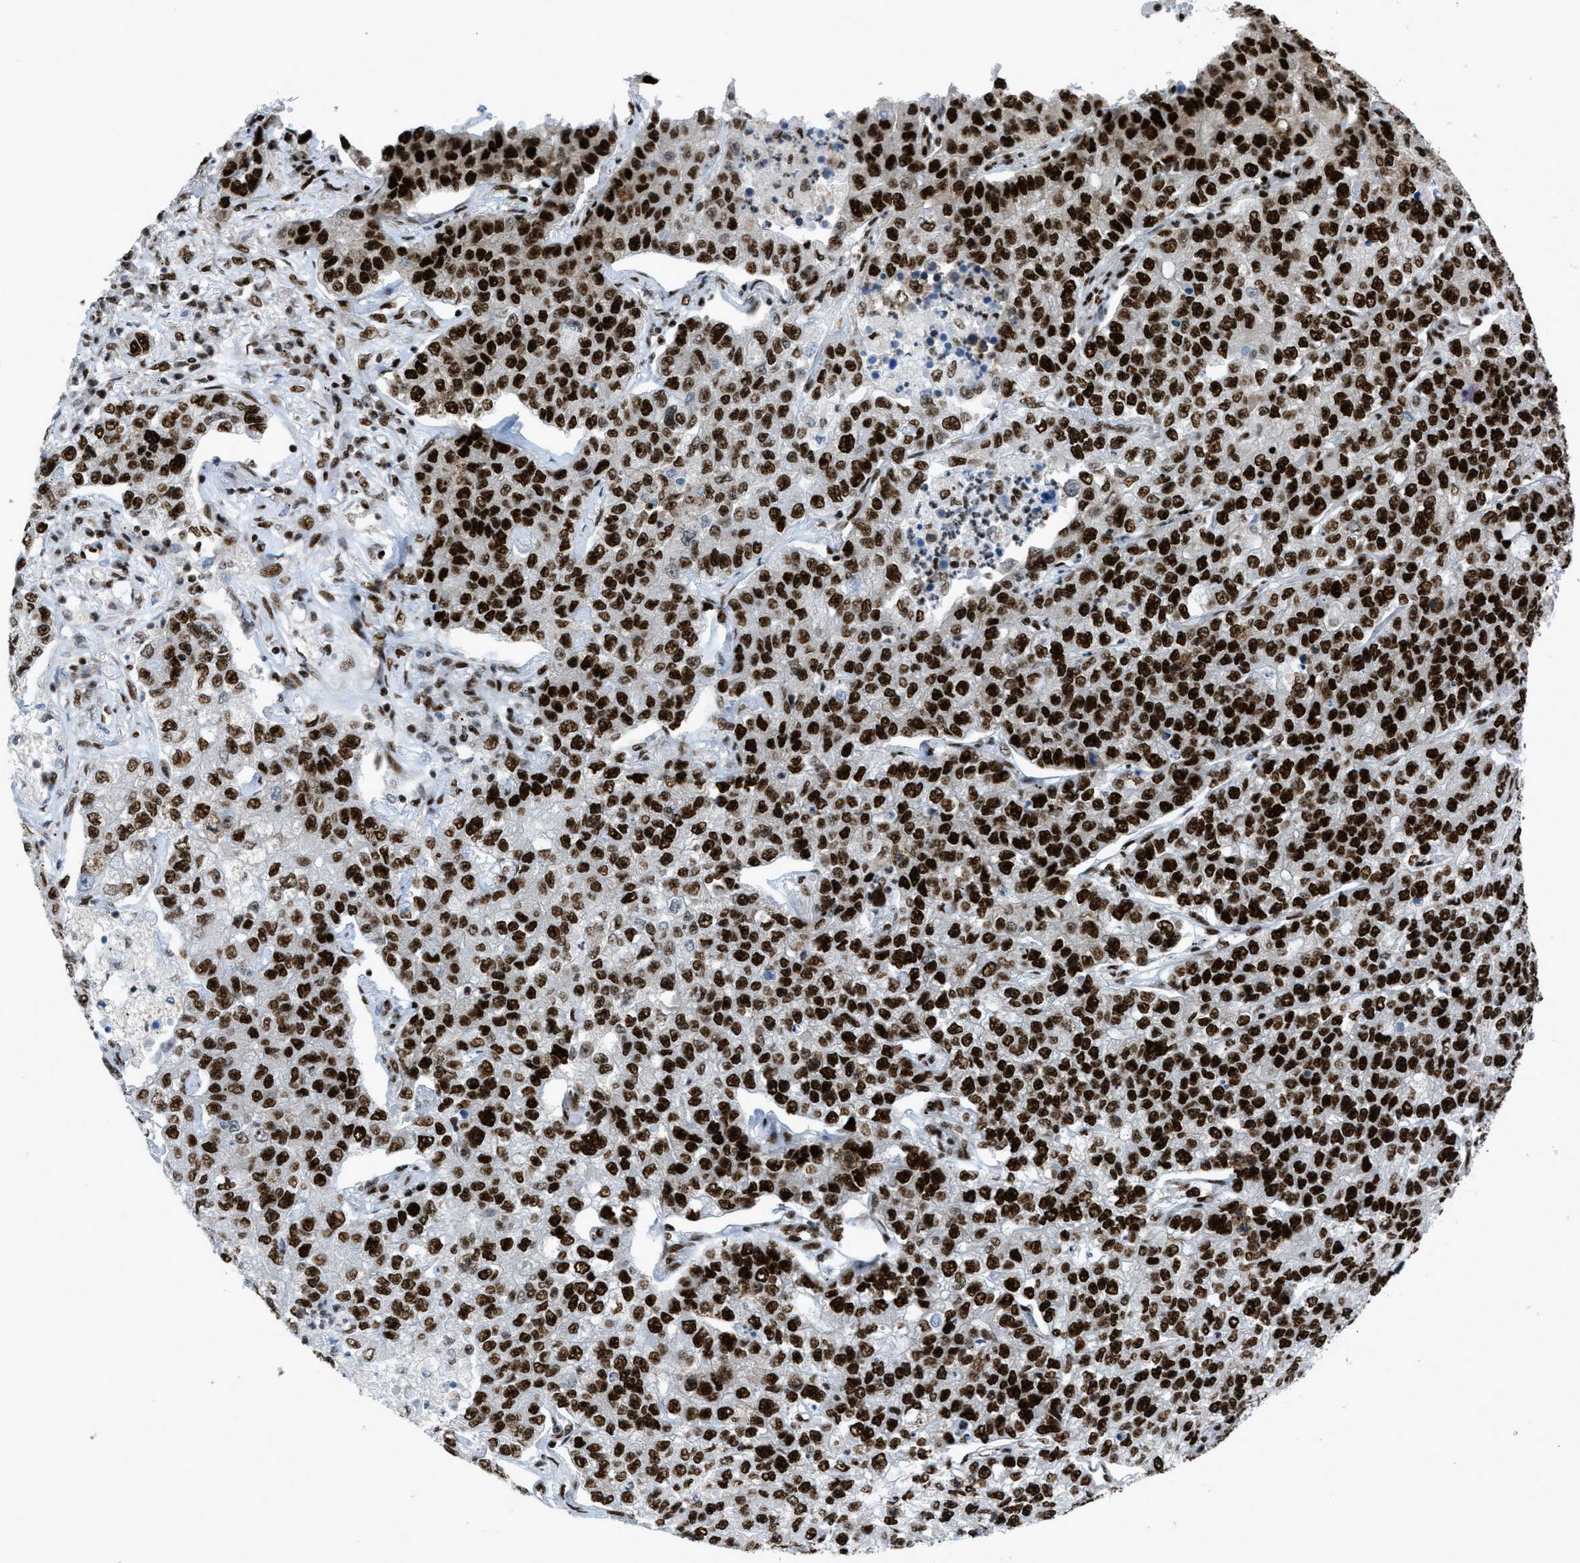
{"staining": {"intensity": "strong", "quantity": ">75%", "location": "nuclear"}, "tissue": "lung cancer", "cell_type": "Tumor cells", "image_type": "cancer", "snomed": [{"axis": "morphology", "description": "Adenocarcinoma, NOS"}, {"axis": "topography", "description": "Lung"}], "caption": "Lung cancer stained with a brown dye displays strong nuclear positive expression in about >75% of tumor cells.", "gene": "ZNF207", "patient": {"sex": "male", "age": 49}}